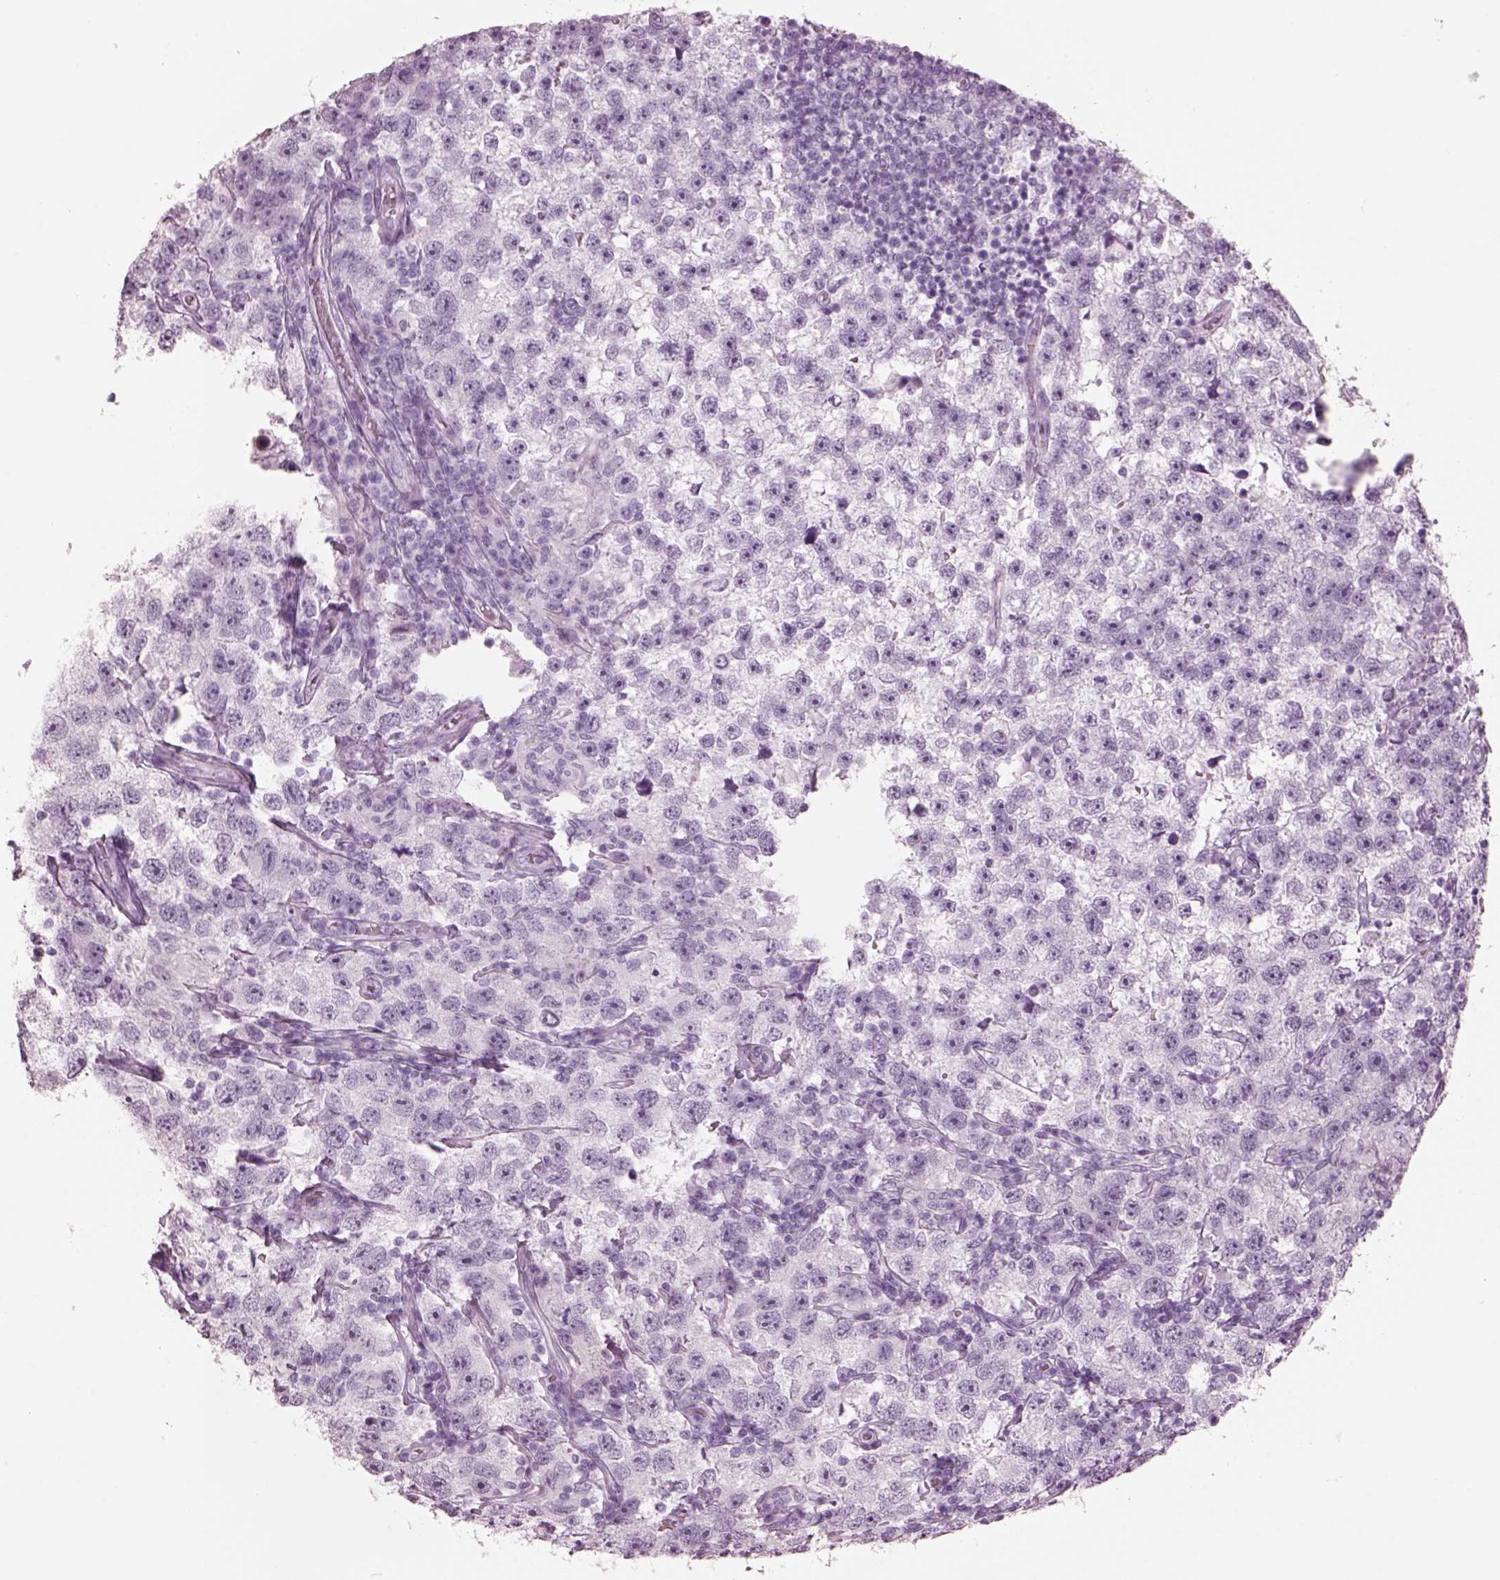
{"staining": {"intensity": "negative", "quantity": "none", "location": "none"}, "tissue": "testis cancer", "cell_type": "Tumor cells", "image_type": "cancer", "snomed": [{"axis": "morphology", "description": "Seminoma, NOS"}, {"axis": "topography", "description": "Testis"}], "caption": "IHC of human testis cancer shows no positivity in tumor cells. Nuclei are stained in blue.", "gene": "HYDIN", "patient": {"sex": "male", "age": 26}}